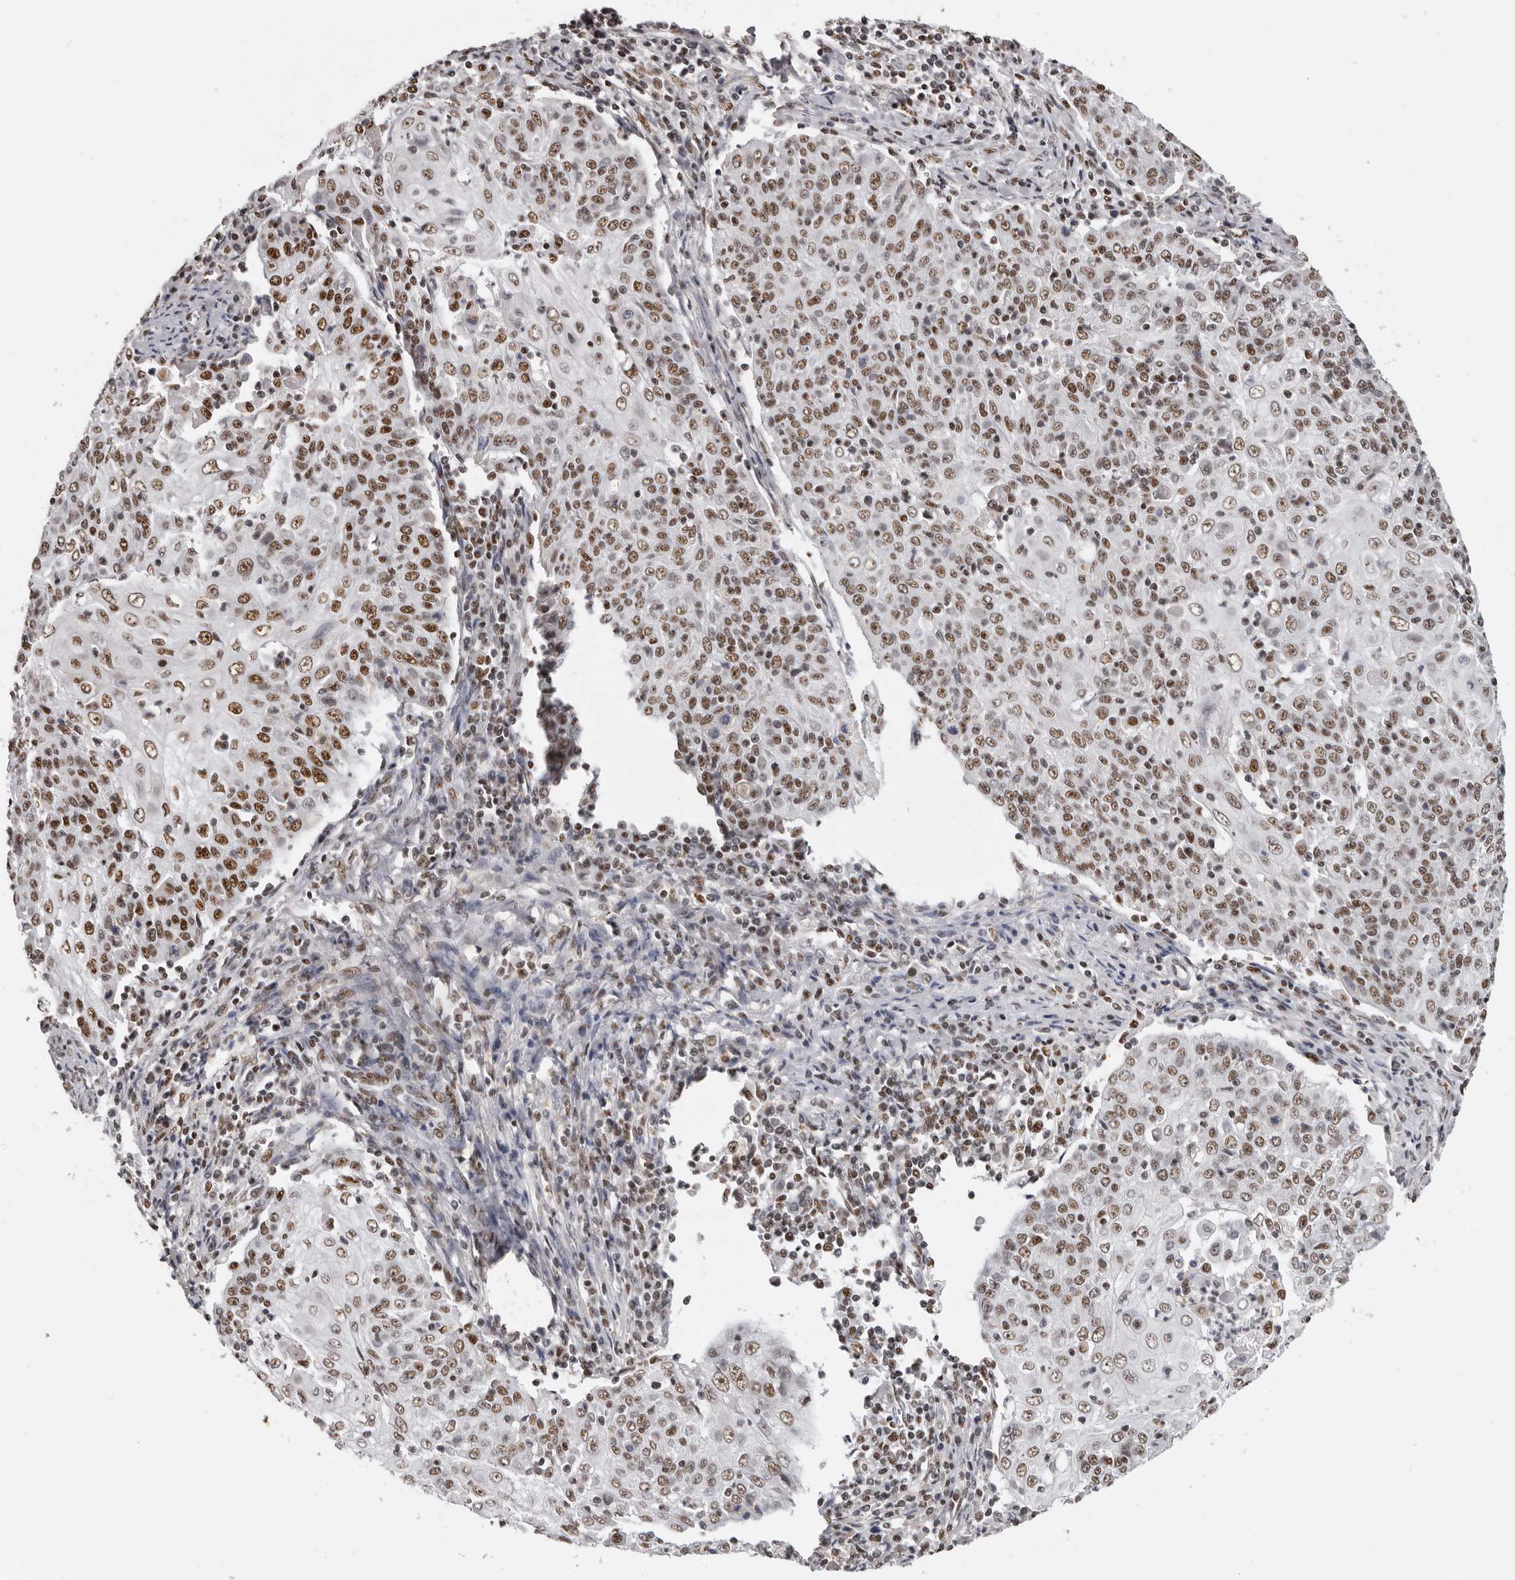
{"staining": {"intensity": "moderate", "quantity": ">75%", "location": "nuclear"}, "tissue": "cervical cancer", "cell_type": "Tumor cells", "image_type": "cancer", "snomed": [{"axis": "morphology", "description": "Squamous cell carcinoma, NOS"}, {"axis": "topography", "description": "Cervix"}], "caption": "Squamous cell carcinoma (cervical) was stained to show a protein in brown. There is medium levels of moderate nuclear positivity in approximately >75% of tumor cells.", "gene": "SCAF4", "patient": {"sex": "female", "age": 48}}